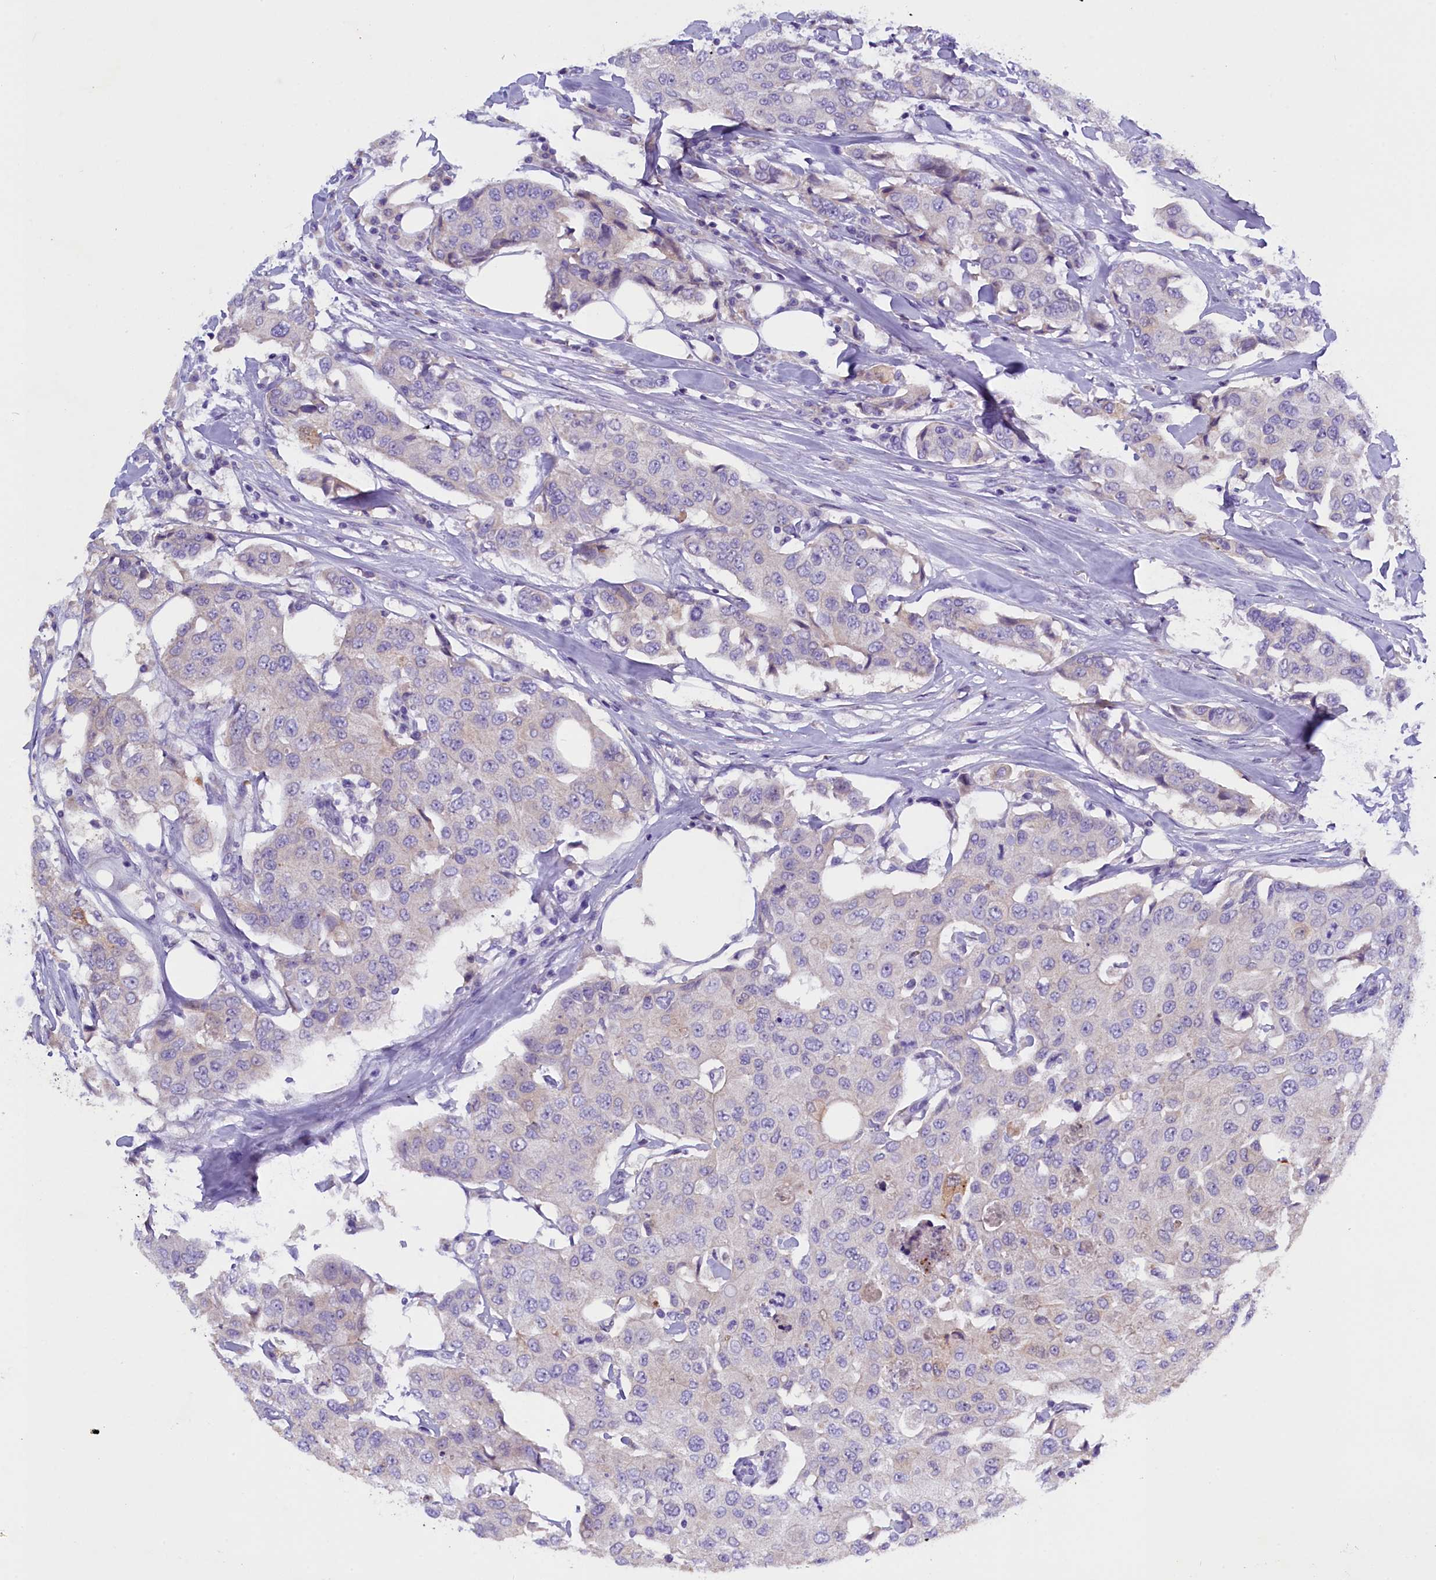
{"staining": {"intensity": "negative", "quantity": "none", "location": "none"}, "tissue": "breast cancer", "cell_type": "Tumor cells", "image_type": "cancer", "snomed": [{"axis": "morphology", "description": "Duct carcinoma"}, {"axis": "topography", "description": "Breast"}], "caption": "Immunohistochemical staining of human breast infiltrating ductal carcinoma exhibits no significant staining in tumor cells.", "gene": "RTTN", "patient": {"sex": "female", "age": 80}}